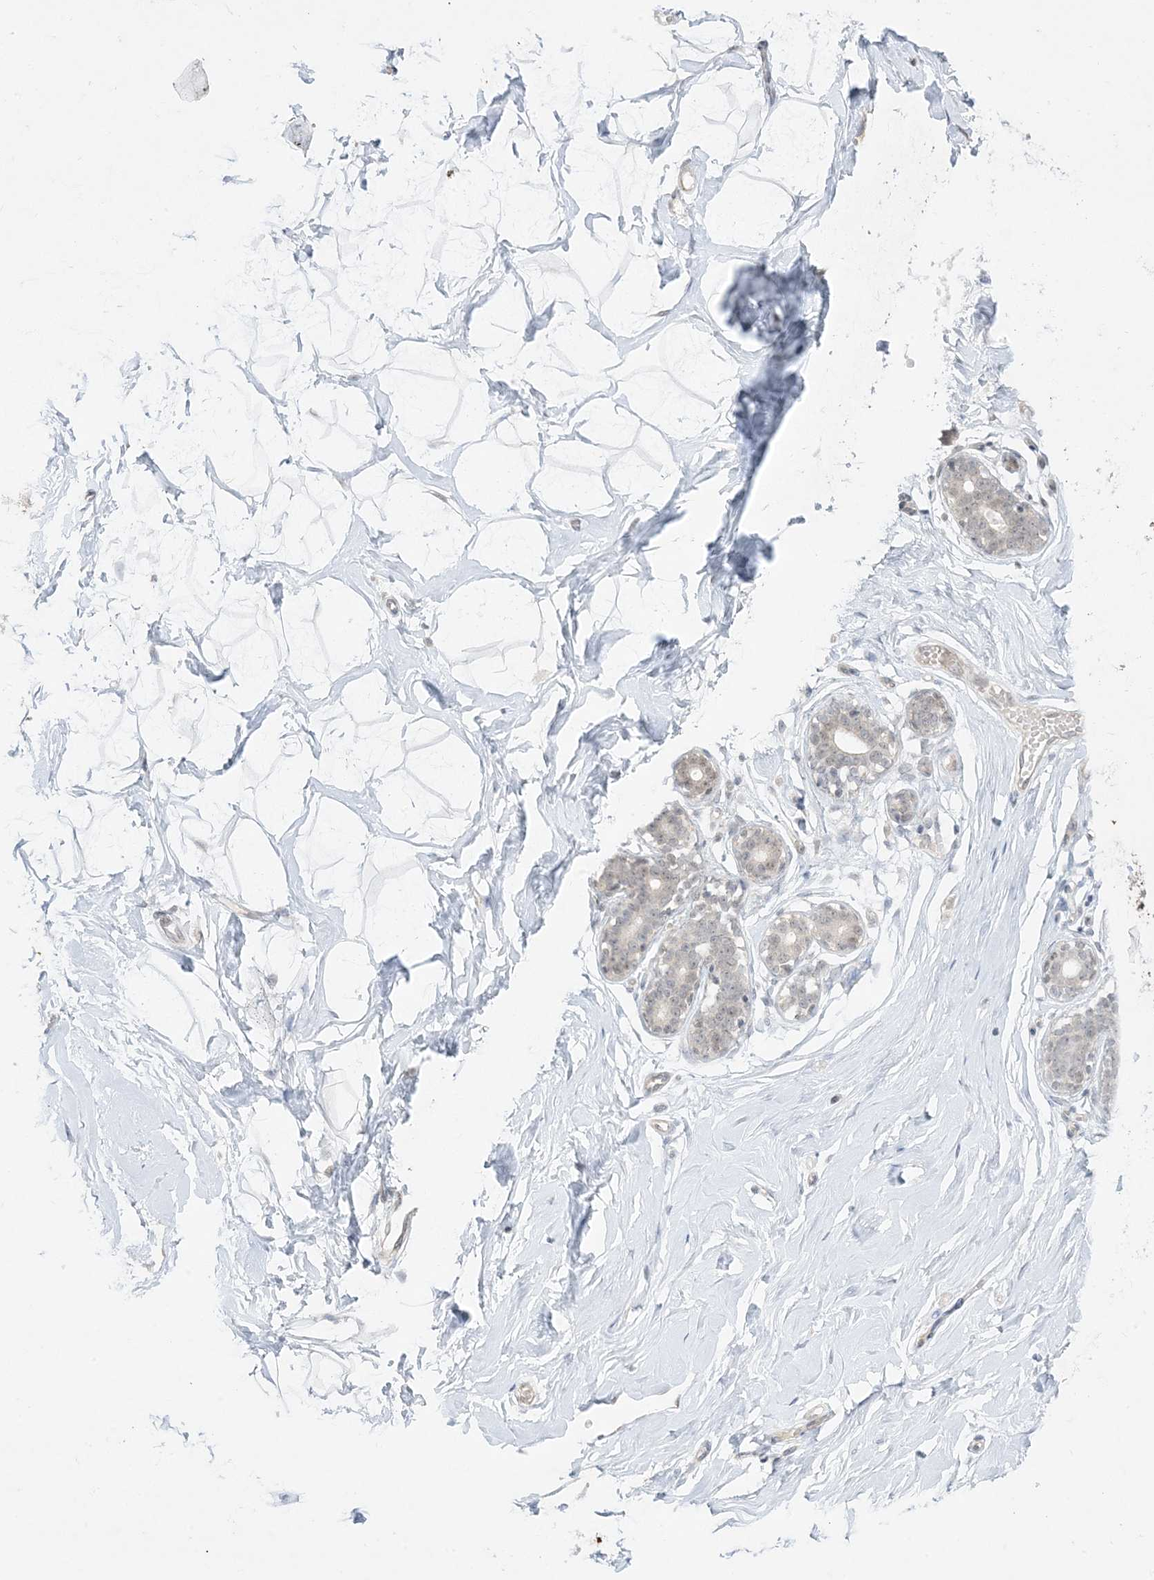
{"staining": {"intensity": "negative", "quantity": "none", "location": "none"}, "tissue": "breast", "cell_type": "Adipocytes", "image_type": "normal", "snomed": [{"axis": "morphology", "description": "Normal tissue, NOS"}, {"axis": "morphology", "description": "Adenoma, NOS"}, {"axis": "topography", "description": "Breast"}], "caption": "There is no significant expression in adipocytes of breast. (Stains: DAB immunohistochemistry (IHC) with hematoxylin counter stain, Microscopy: brightfield microscopy at high magnification).", "gene": "PTK6", "patient": {"sex": "female", "age": 23}}